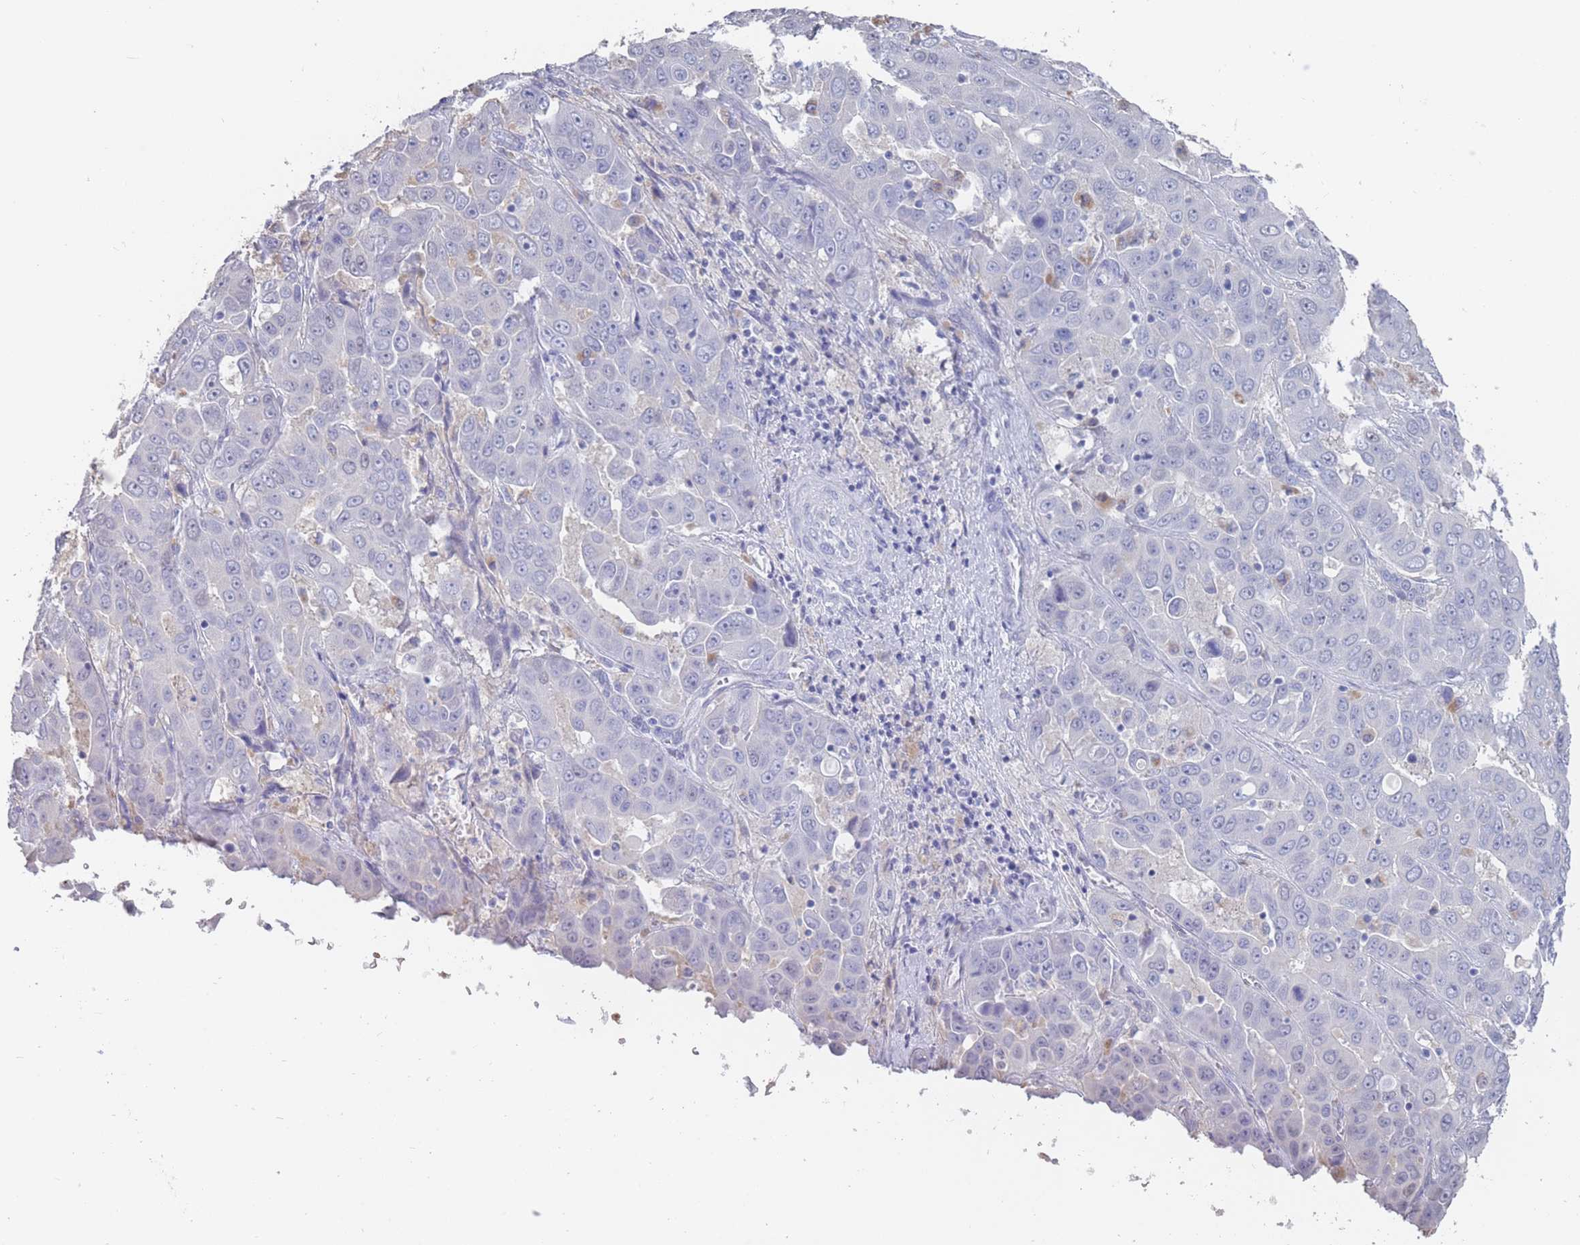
{"staining": {"intensity": "negative", "quantity": "none", "location": "none"}, "tissue": "liver cancer", "cell_type": "Tumor cells", "image_type": "cancer", "snomed": [{"axis": "morphology", "description": "Cholangiocarcinoma"}, {"axis": "topography", "description": "Liver"}], "caption": "Liver cancer stained for a protein using immunohistochemistry (IHC) displays no expression tumor cells.", "gene": "CYP51A1", "patient": {"sex": "female", "age": 52}}